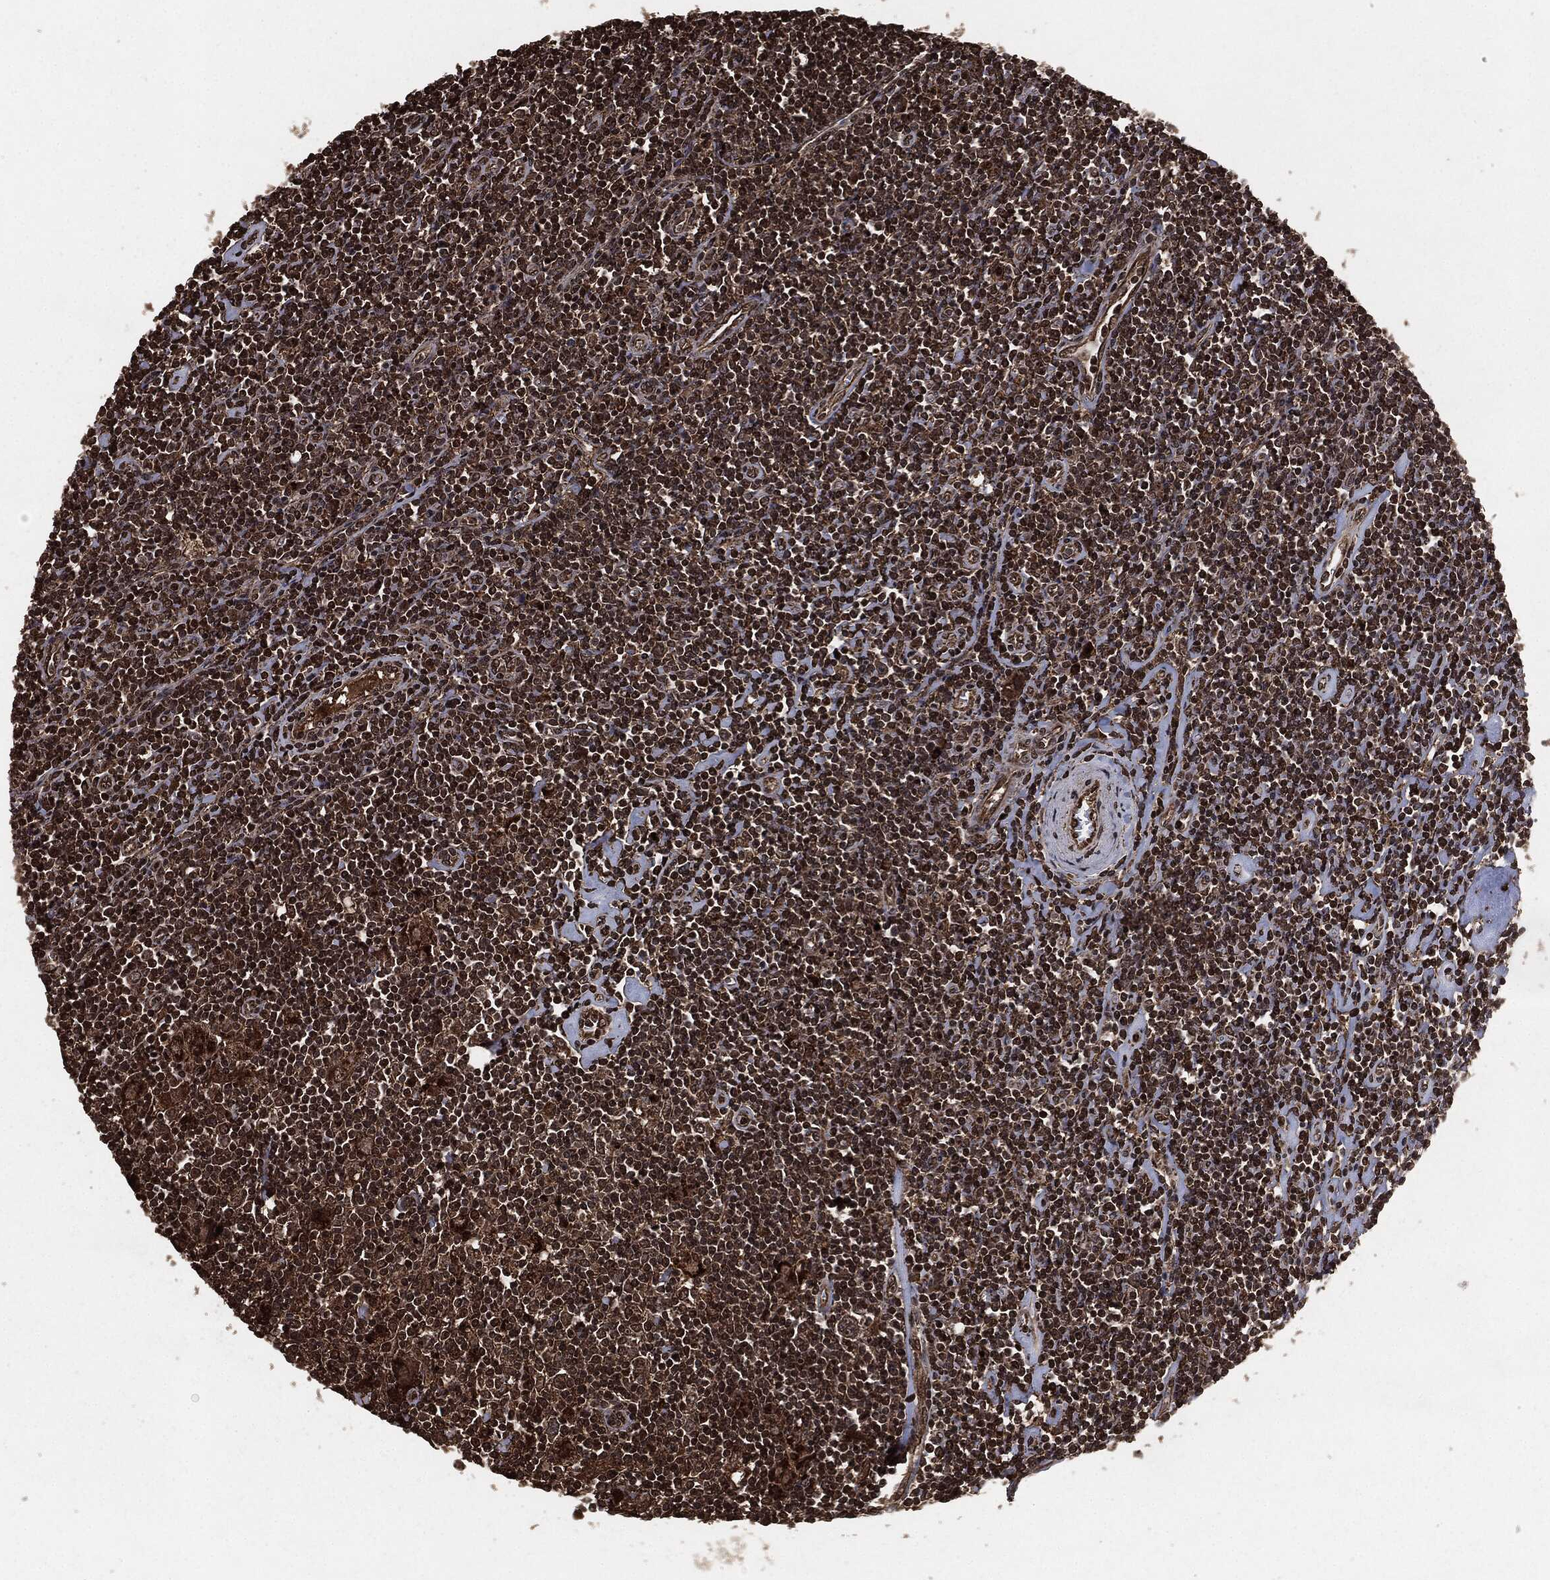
{"staining": {"intensity": "strong", "quantity": ">75%", "location": "cytoplasmic/membranous"}, "tissue": "lymphoma", "cell_type": "Tumor cells", "image_type": "cancer", "snomed": [{"axis": "morphology", "description": "Hodgkin's disease, NOS"}, {"axis": "topography", "description": "Lymph node"}], "caption": "Immunohistochemical staining of human lymphoma displays strong cytoplasmic/membranous protein expression in approximately >75% of tumor cells.", "gene": "EGFR", "patient": {"sex": "male", "age": 40}}